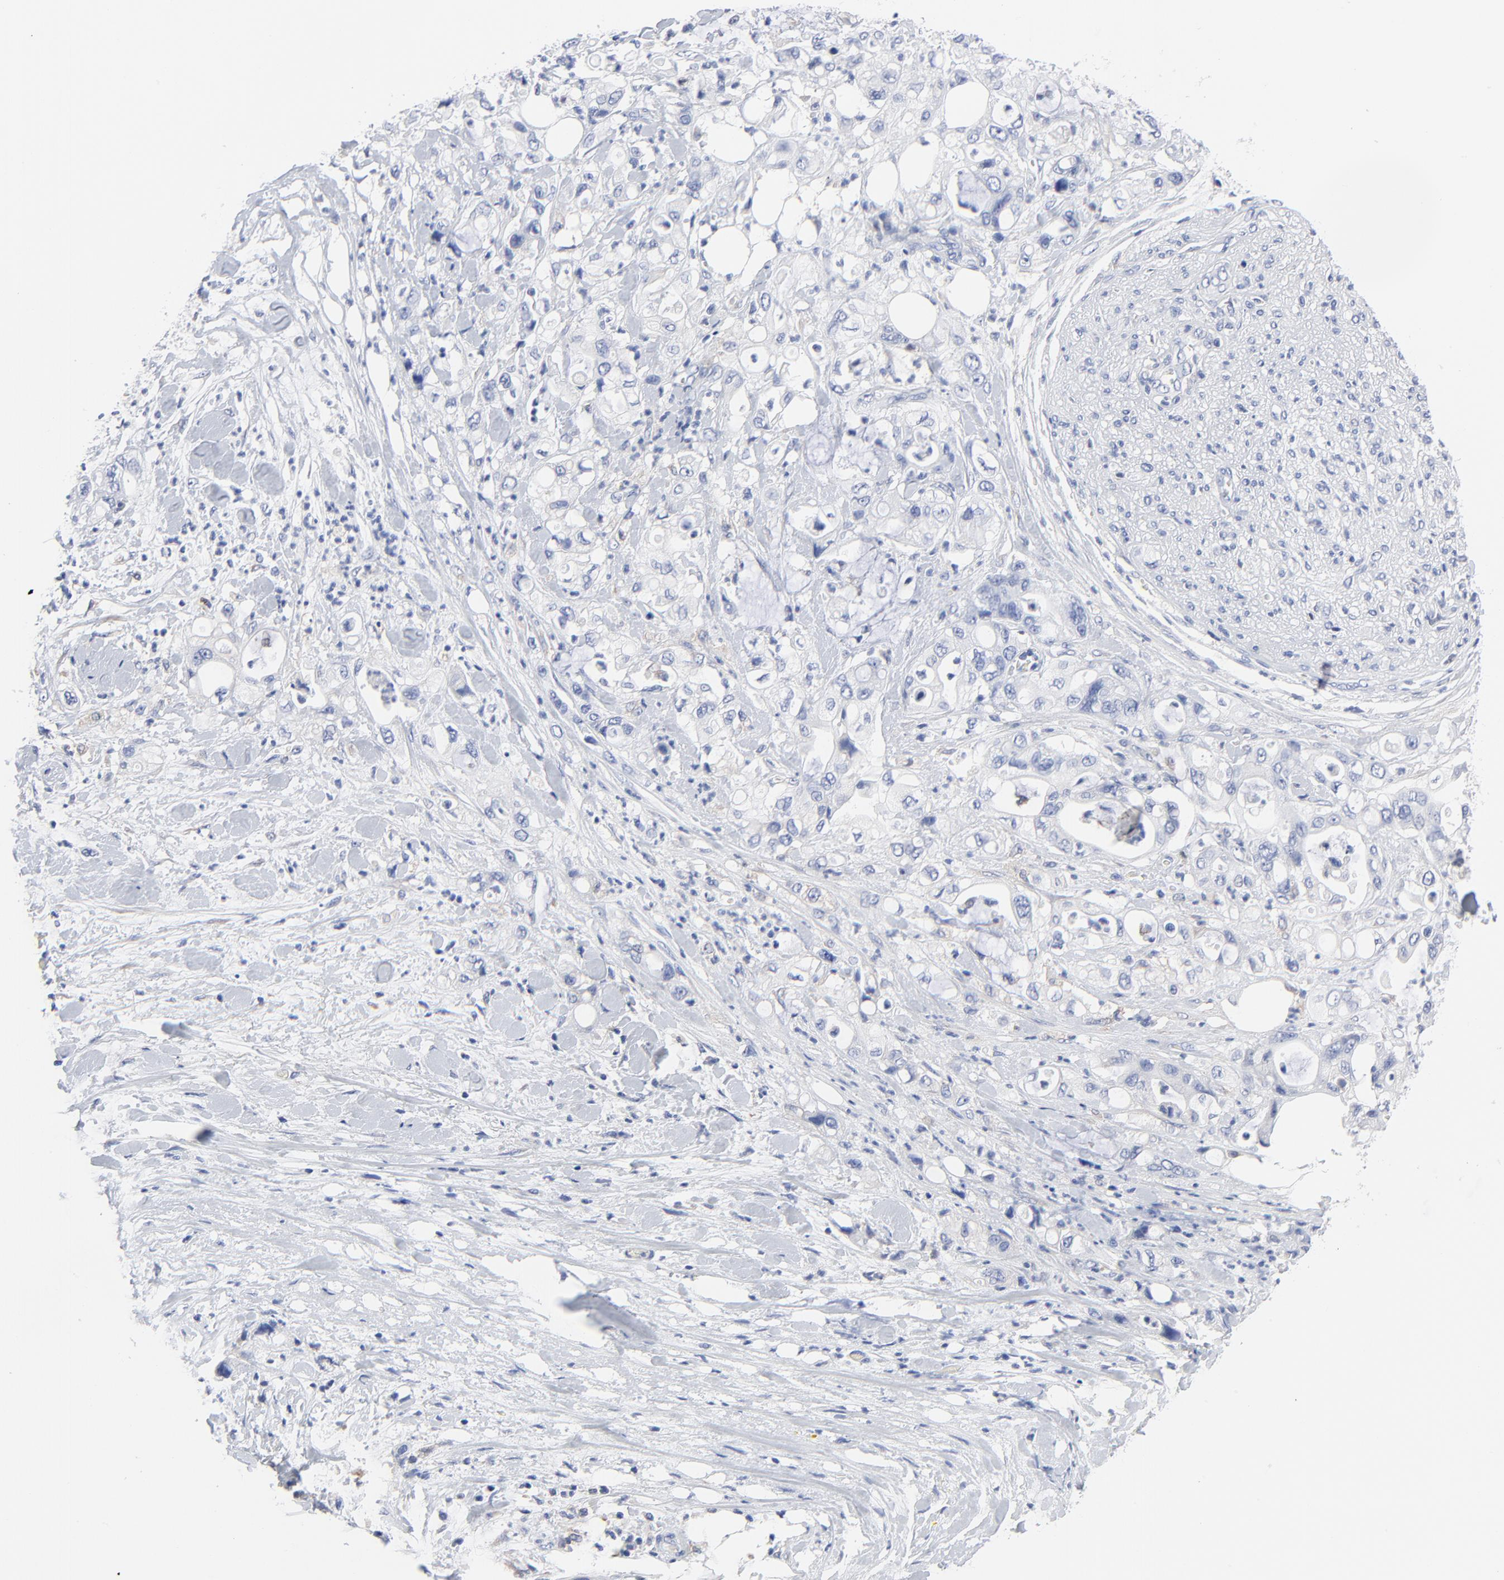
{"staining": {"intensity": "negative", "quantity": "none", "location": "none"}, "tissue": "pancreatic cancer", "cell_type": "Tumor cells", "image_type": "cancer", "snomed": [{"axis": "morphology", "description": "Adenocarcinoma, NOS"}, {"axis": "topography", "description": "Pancreas"}], "caption": "Tumor cells are negative for brown protein staining in pancreatic cancer. (Brightfield microscopy of DAB (3,3'-diaminobenzidine) immunohistochemistry at high magnification).", "gene": "STAT2", "patient": {"sex": "male", "age": 70}}